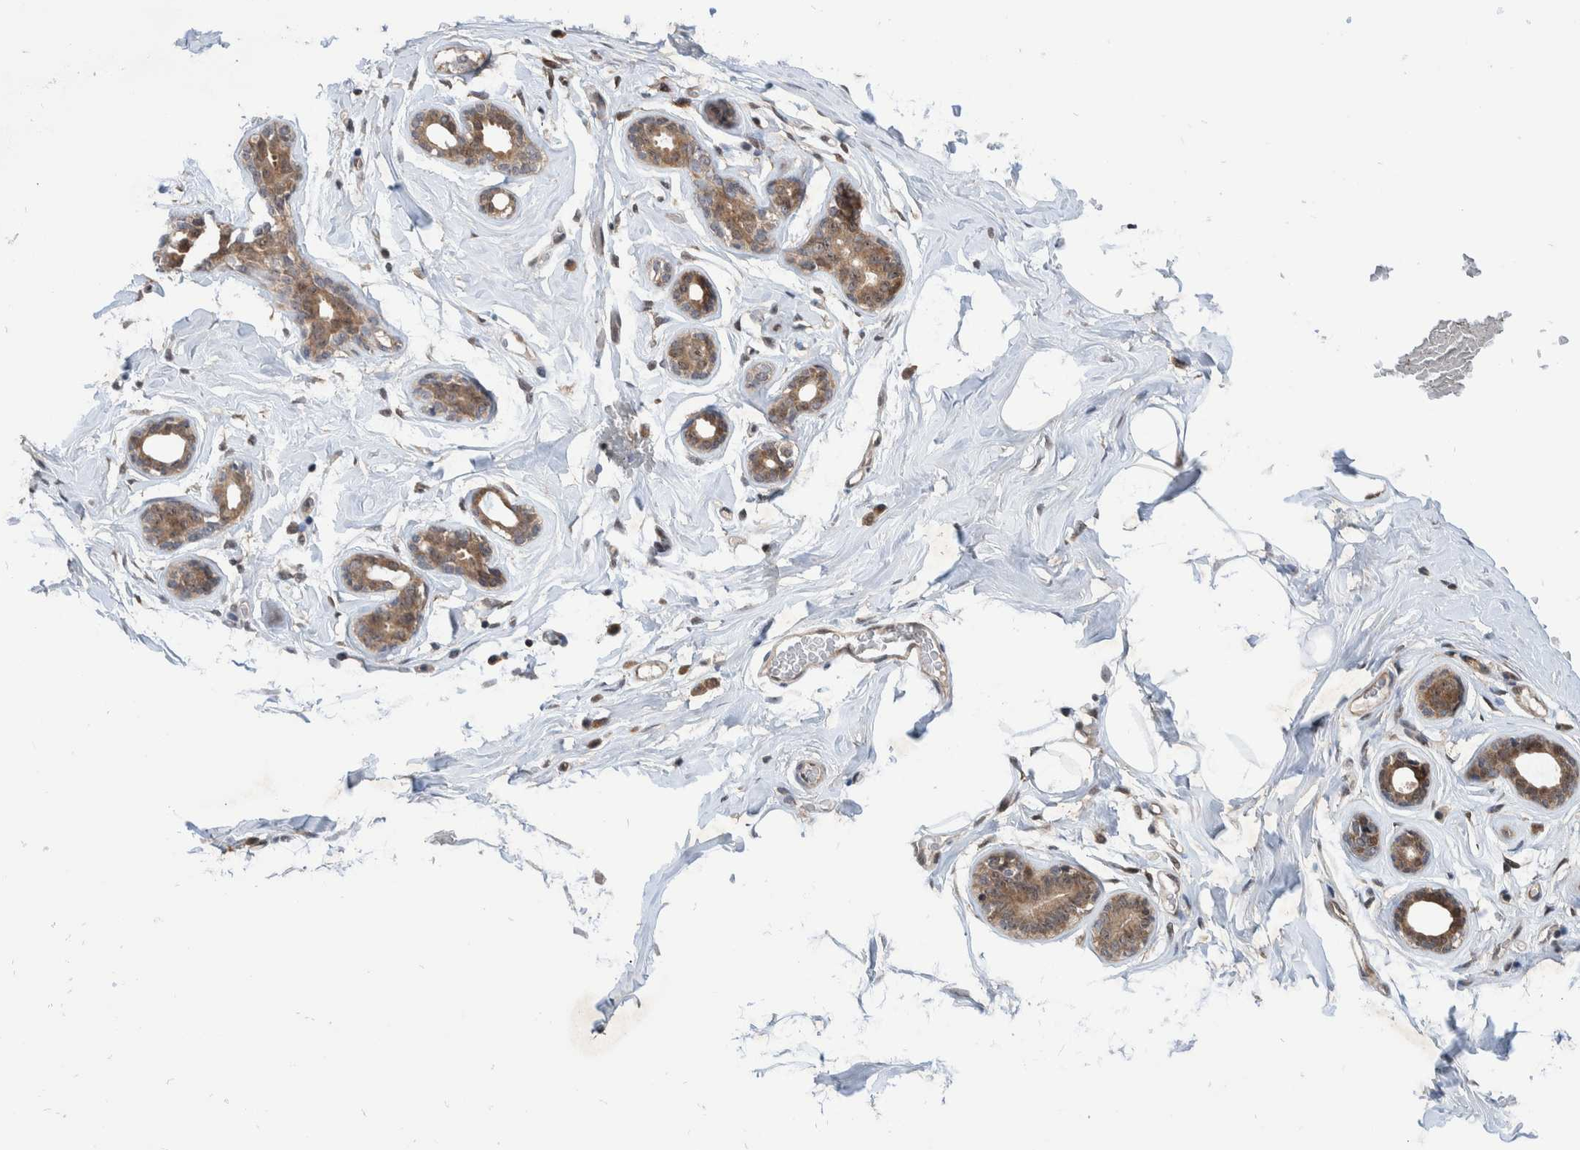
{"staining": {"intensity": "weak", "quantity": "<25%", "location": "cytoplasmic/membranous"}, "tissue": "adipose tissue", "cell_type": "Adipocytes", "image_type": "normal", "snomed": [{"axis": "morphology", "description": "Normal tissue, NOS"}, {"axis": "morphology", "description": "Fibrosis, NOS"}, {"axis": "topography", "description": "Breast"}, {"axis": "topography", "description": "Adipose tissue"}], "caption": "Immunohistochemical staining of benign human adipose tissue shows no significant staining in adipocytes.", "gene": "PLPBP", "patient": {"sex": "female", "age": 39}}